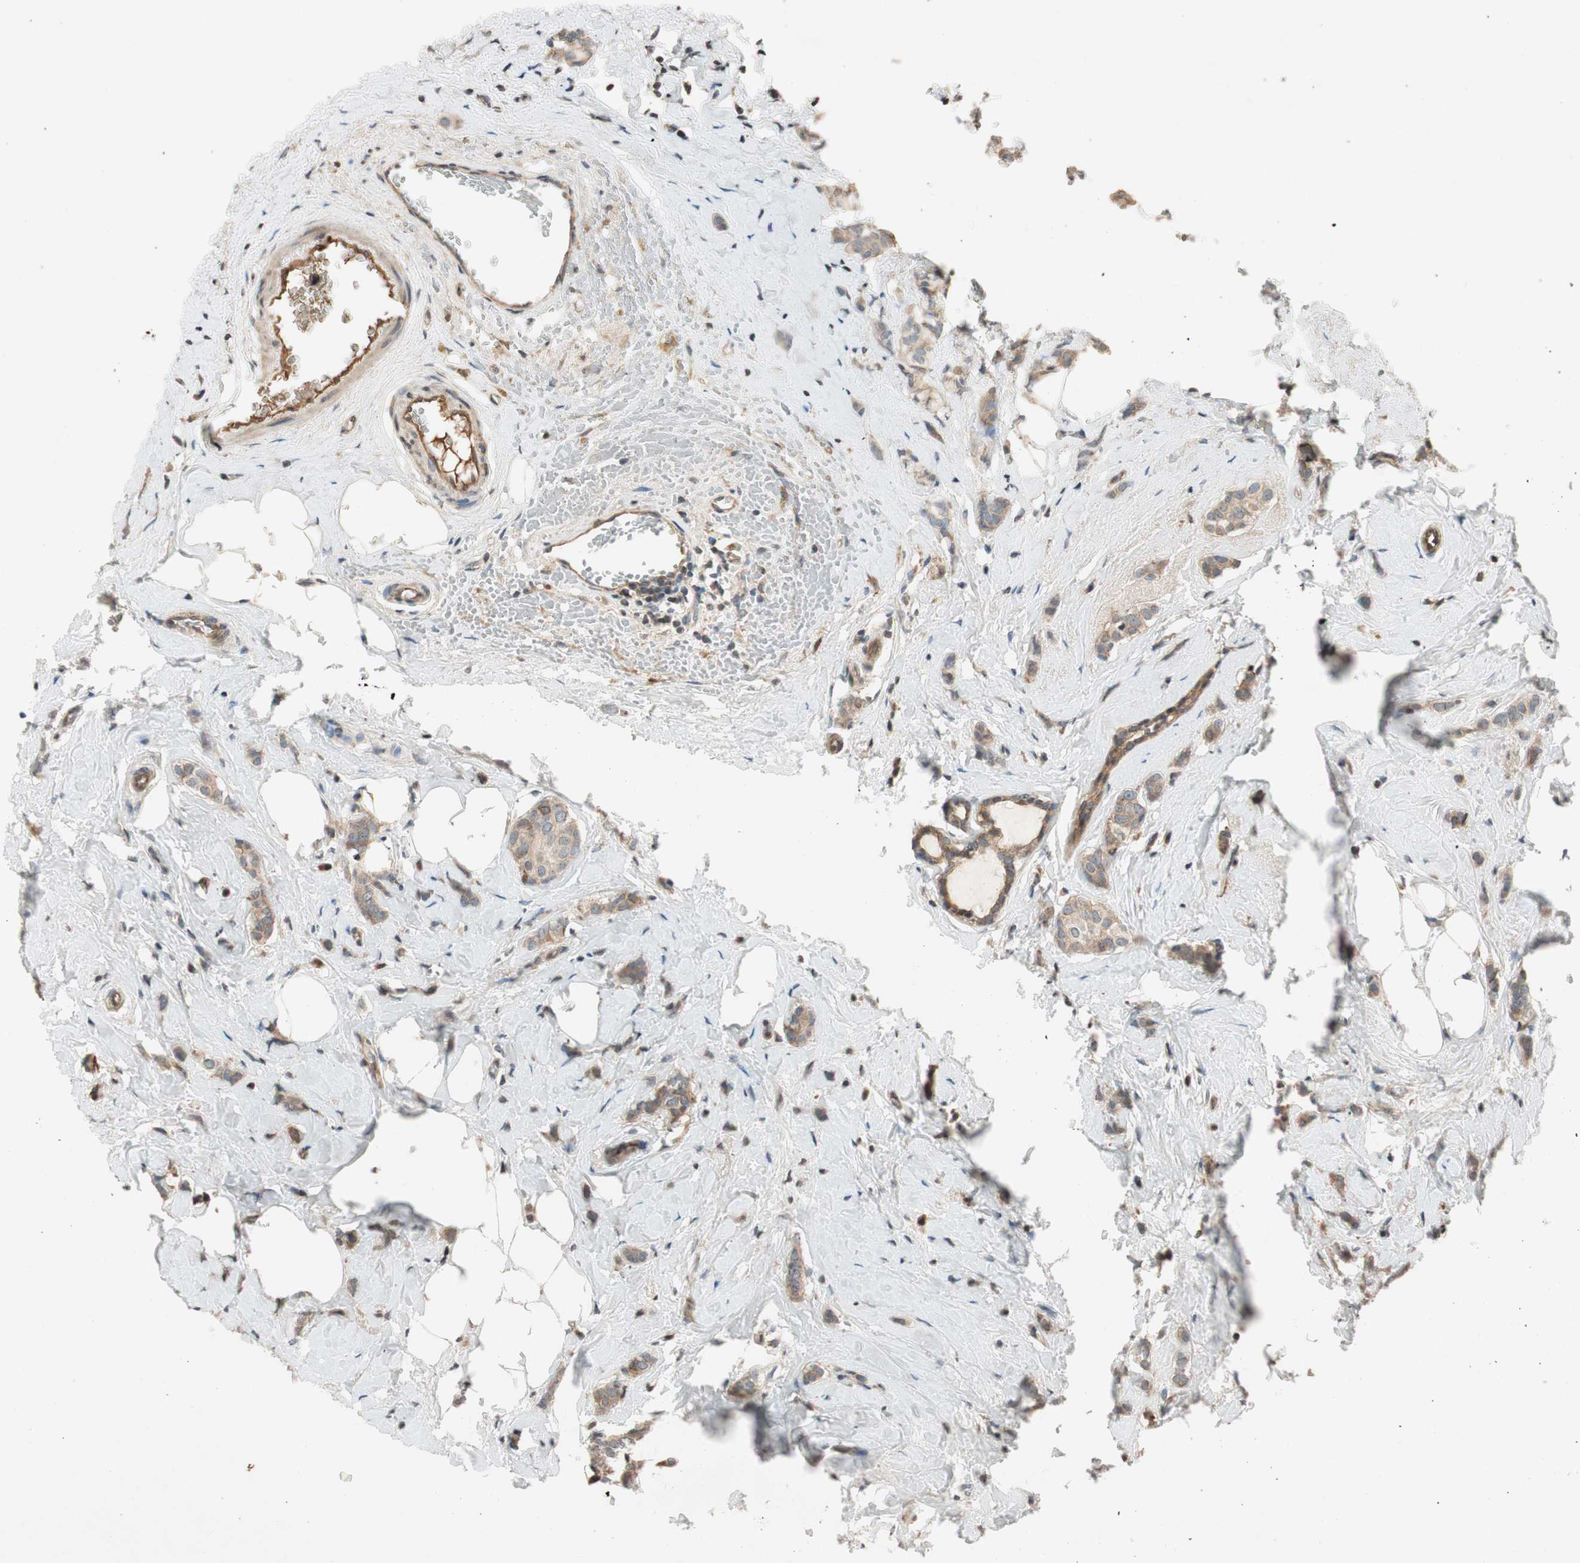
{"staining": {"intensity": "weak", "quantity": ">75%", "location": "cytoplasmic/membranous"}, "tissue": "breast cancer", "cell_type": "Tumor cells", "image_type": "cancer", "snomed": [{"axis": "morphology", "description": "Lobular carcinoma"}, {"axis": "topography", "description": "Breast"}], "caption": "IHC micrograph of neoplastic tissue: lobular carcinoma (breast) stained using IHC reveals low levels of weak protein expression localized specifically in the cytoplasmic/membranous of tumor cells, appearing as a cytoplasmic/membranous brown color.", "gene": "GCLM", "patient": {"sex": "female", "age": 60}}